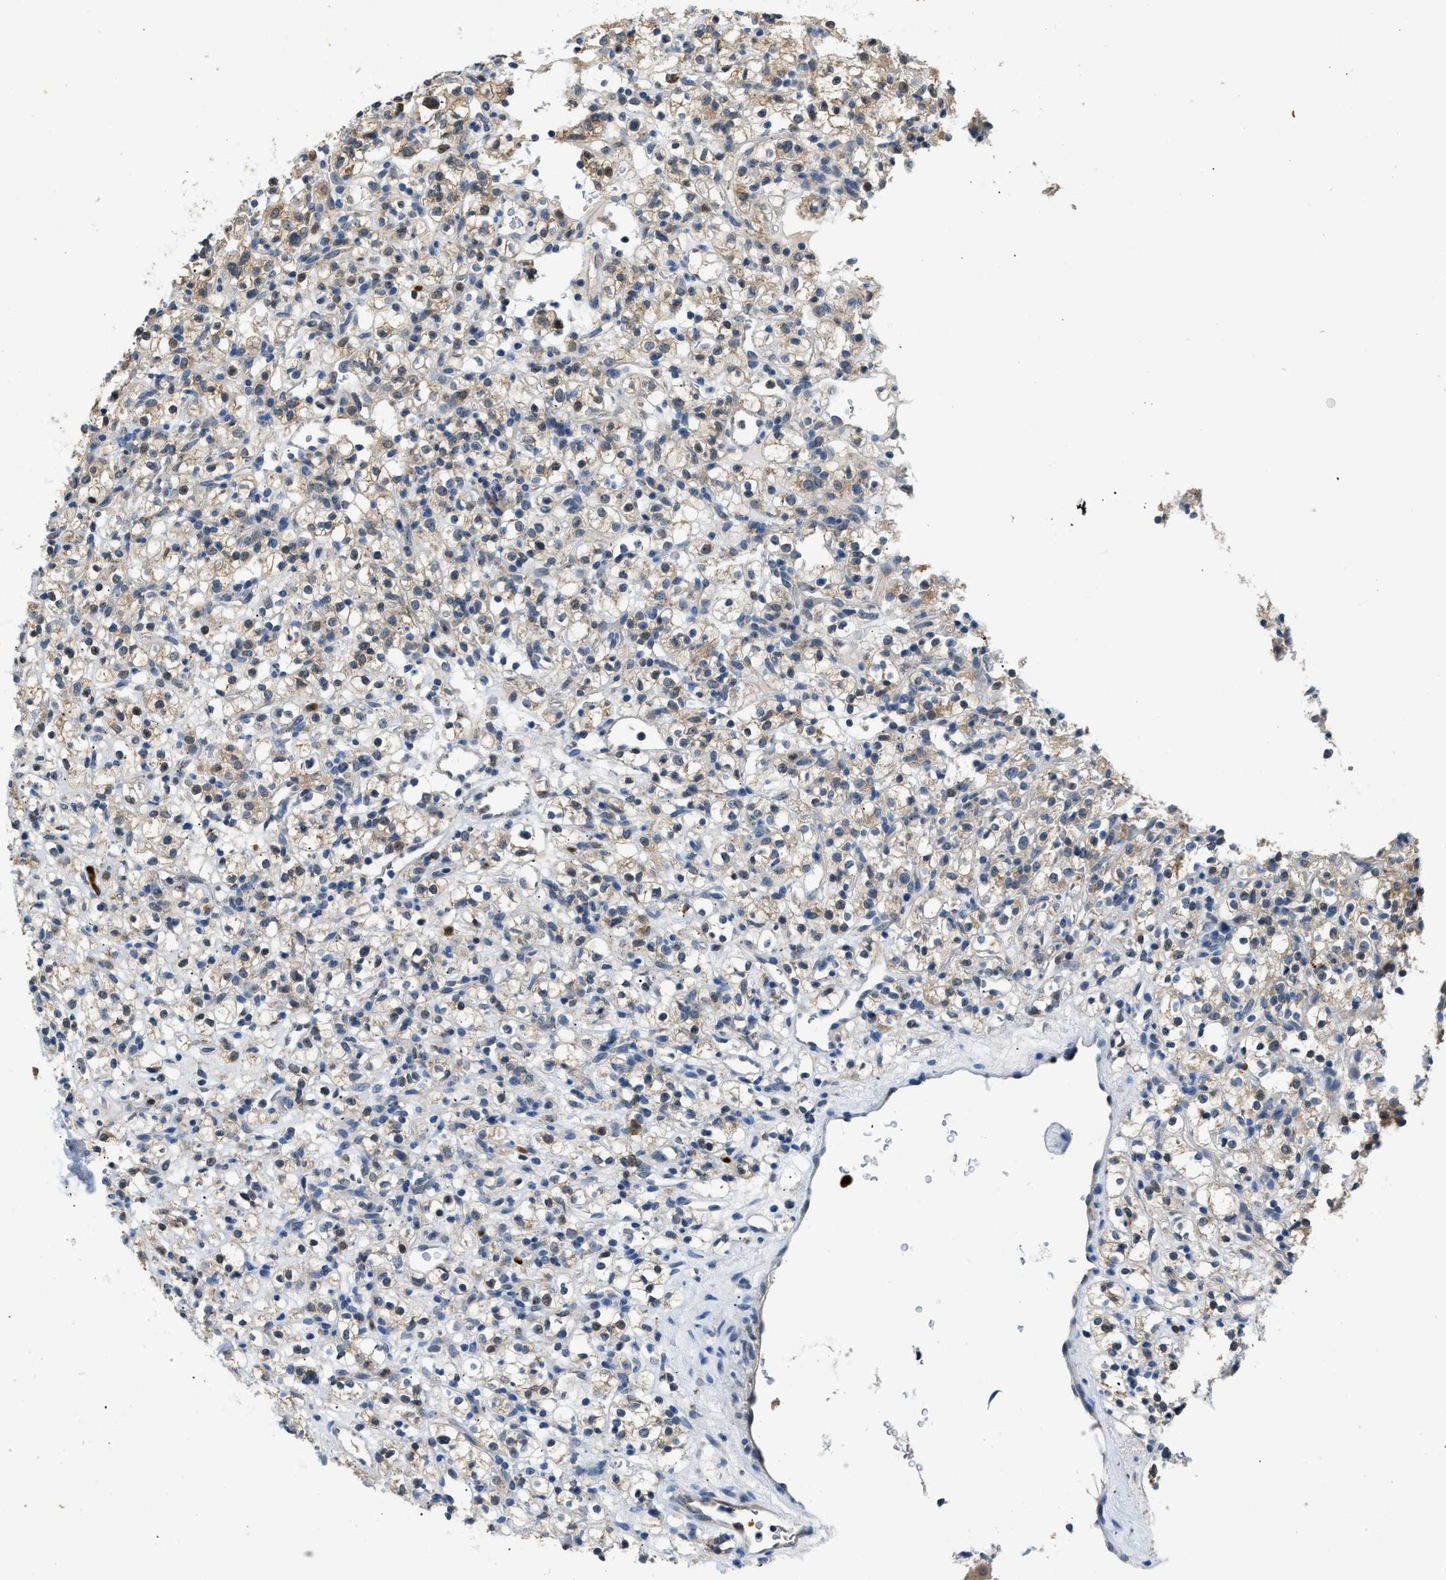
{"staining": {"intensity": "weak", "quantity": "<25%", "location": "cytoplasmic/membranous"}, "tissue": "renal cancer", "cell_type": "Tumor cells", "image_type": "cancer", "snomed": [{"axis": "morphology", "description": "Normal tissue, NOS"}, {"axis": "morphology", "description": "Adenocarcinoma, NOS"}, {"axis": "topography", "description": "Kidney"}], "caption": "This is an immunohistochemistry (IHC) micrograph of adenocarcinoma (renal). There is no expression in tumor cells.", "gene": "TOMM34", "patient": {"sex": "female", "age": 72}}